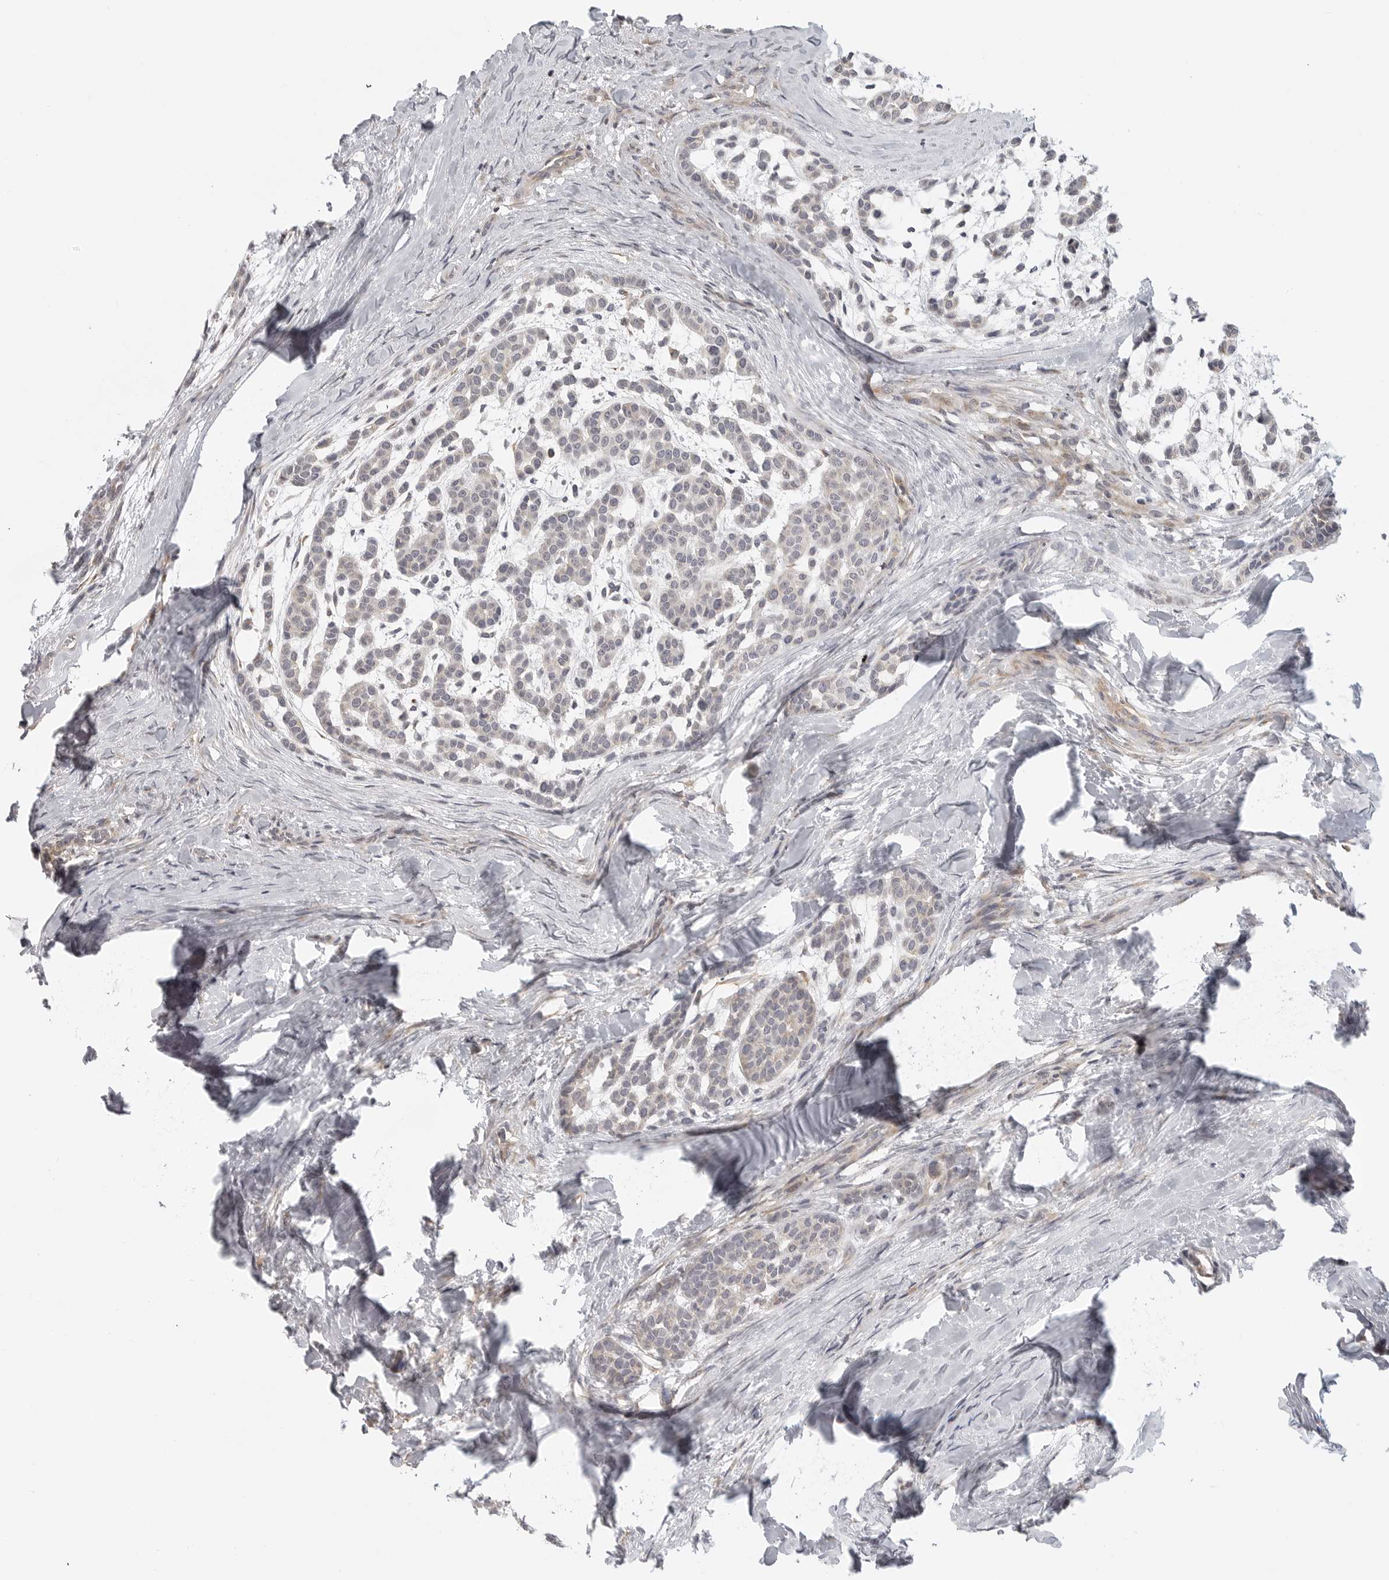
{"staining": {"intensity": "negative", "quantity": "none", "location": "none"}, "tissue": "head and neck cancer", "cell_type": "Tumor cells", "image_type": "cancer", "snomed": [{"axis": "morphology", "description": "Adenocarcinoma, NOS"}, {"axis": "morphology", "description": "Adenoma, NOS"}, {"axis": "topography", "description": "Head-Neck"}], "caption": "Protein analysis of head and neck cancer demonstrates no significant expression in tumor cells.", "gene": "MAP7D1", "patient": {"sex": "female", "age": 55}}